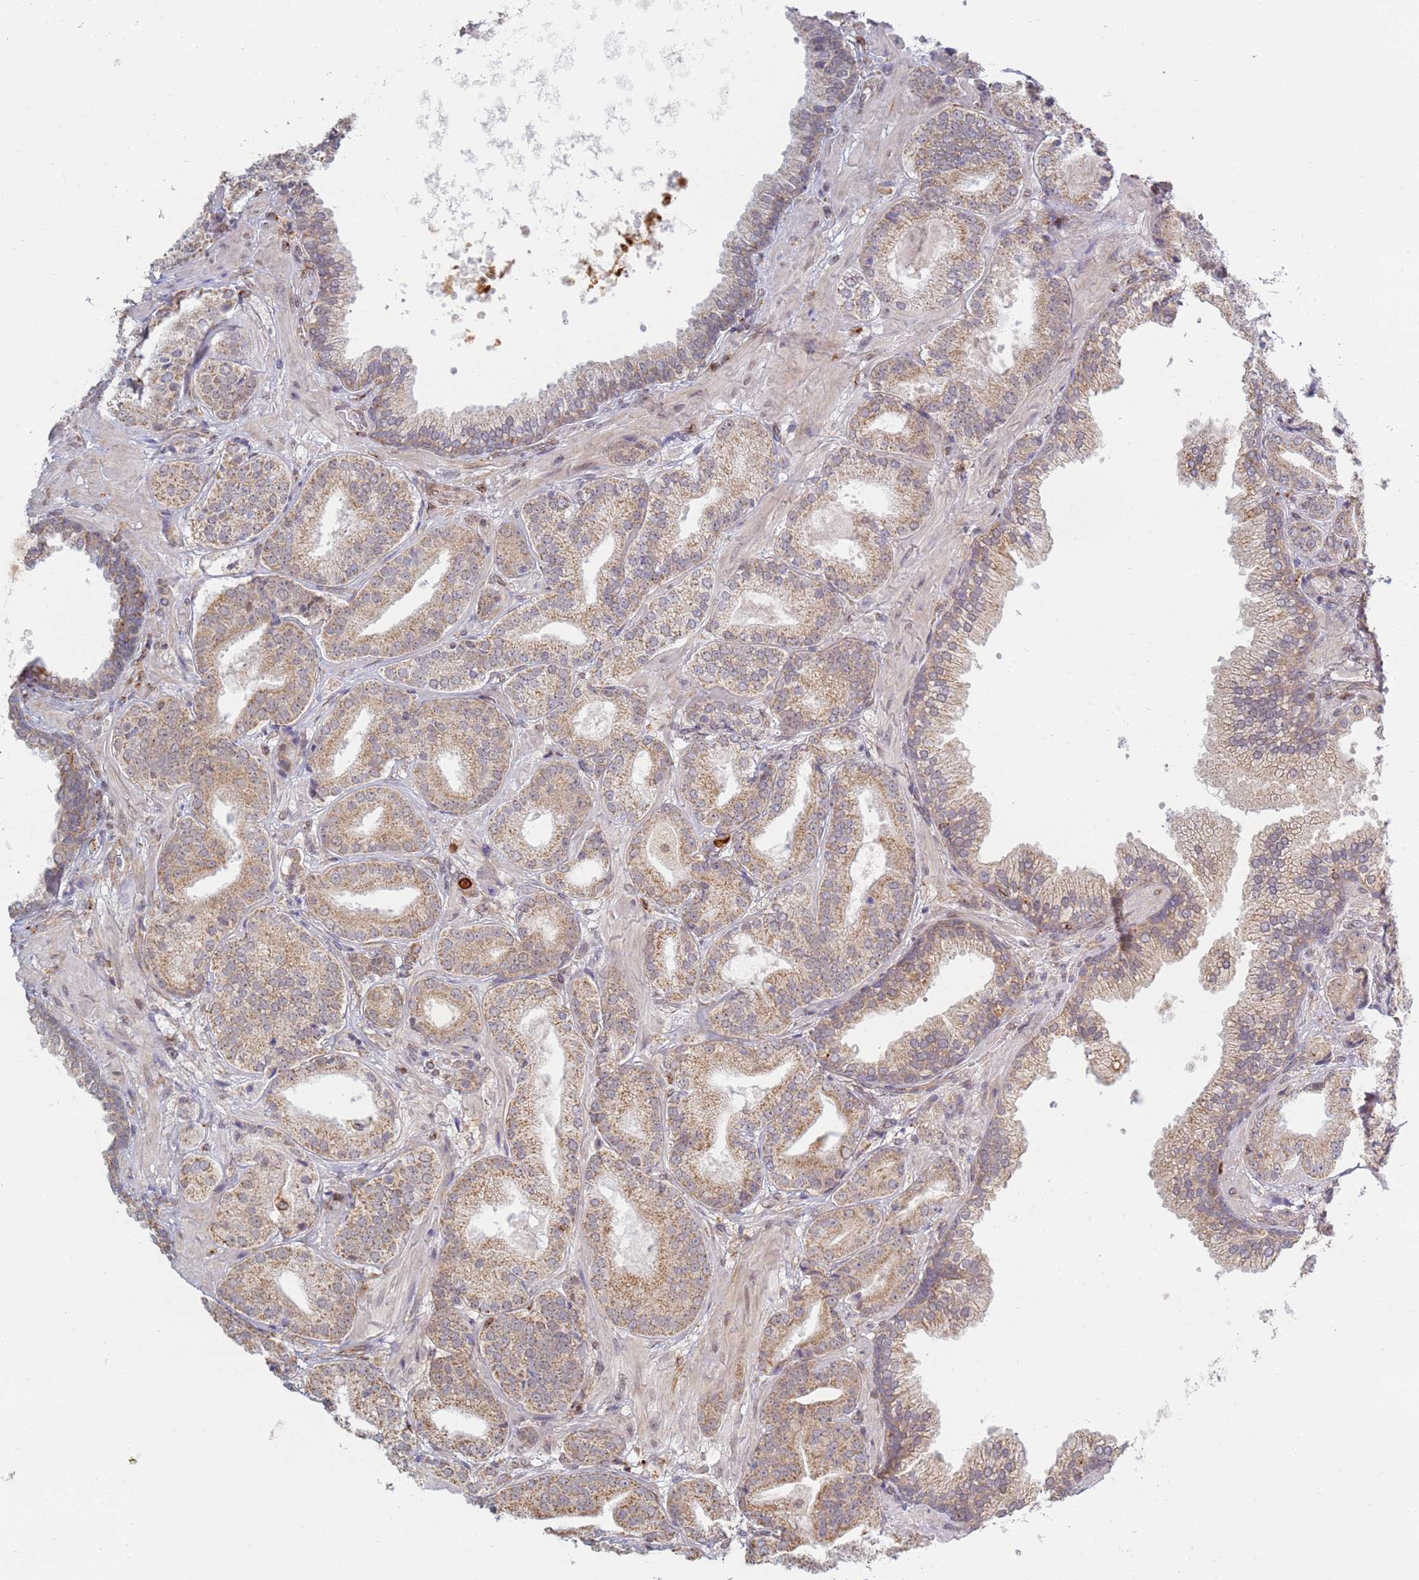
{"staining": {"intensity": "moderate", "quantity": ">75%", "location": "cytoplasmic/membranous"}, "tissue": "prostate cancer", "cell_type": "Tumor cells", "image_type": "cancer", "snomed": [{"axis": "morphology", "description": "Adenocarcinoma, High grade"}, {"axis": "topography", "description": "Prostate"}], "caption": "Prostate adenocarcinoma (high-grade) stained for a protein (brown) reveals moderate cytoplasmic/membranous positive expression in approximately >75% of tumor cells.", "gene": "CEP170", "patient": {"sex": "male", "age": 63}}